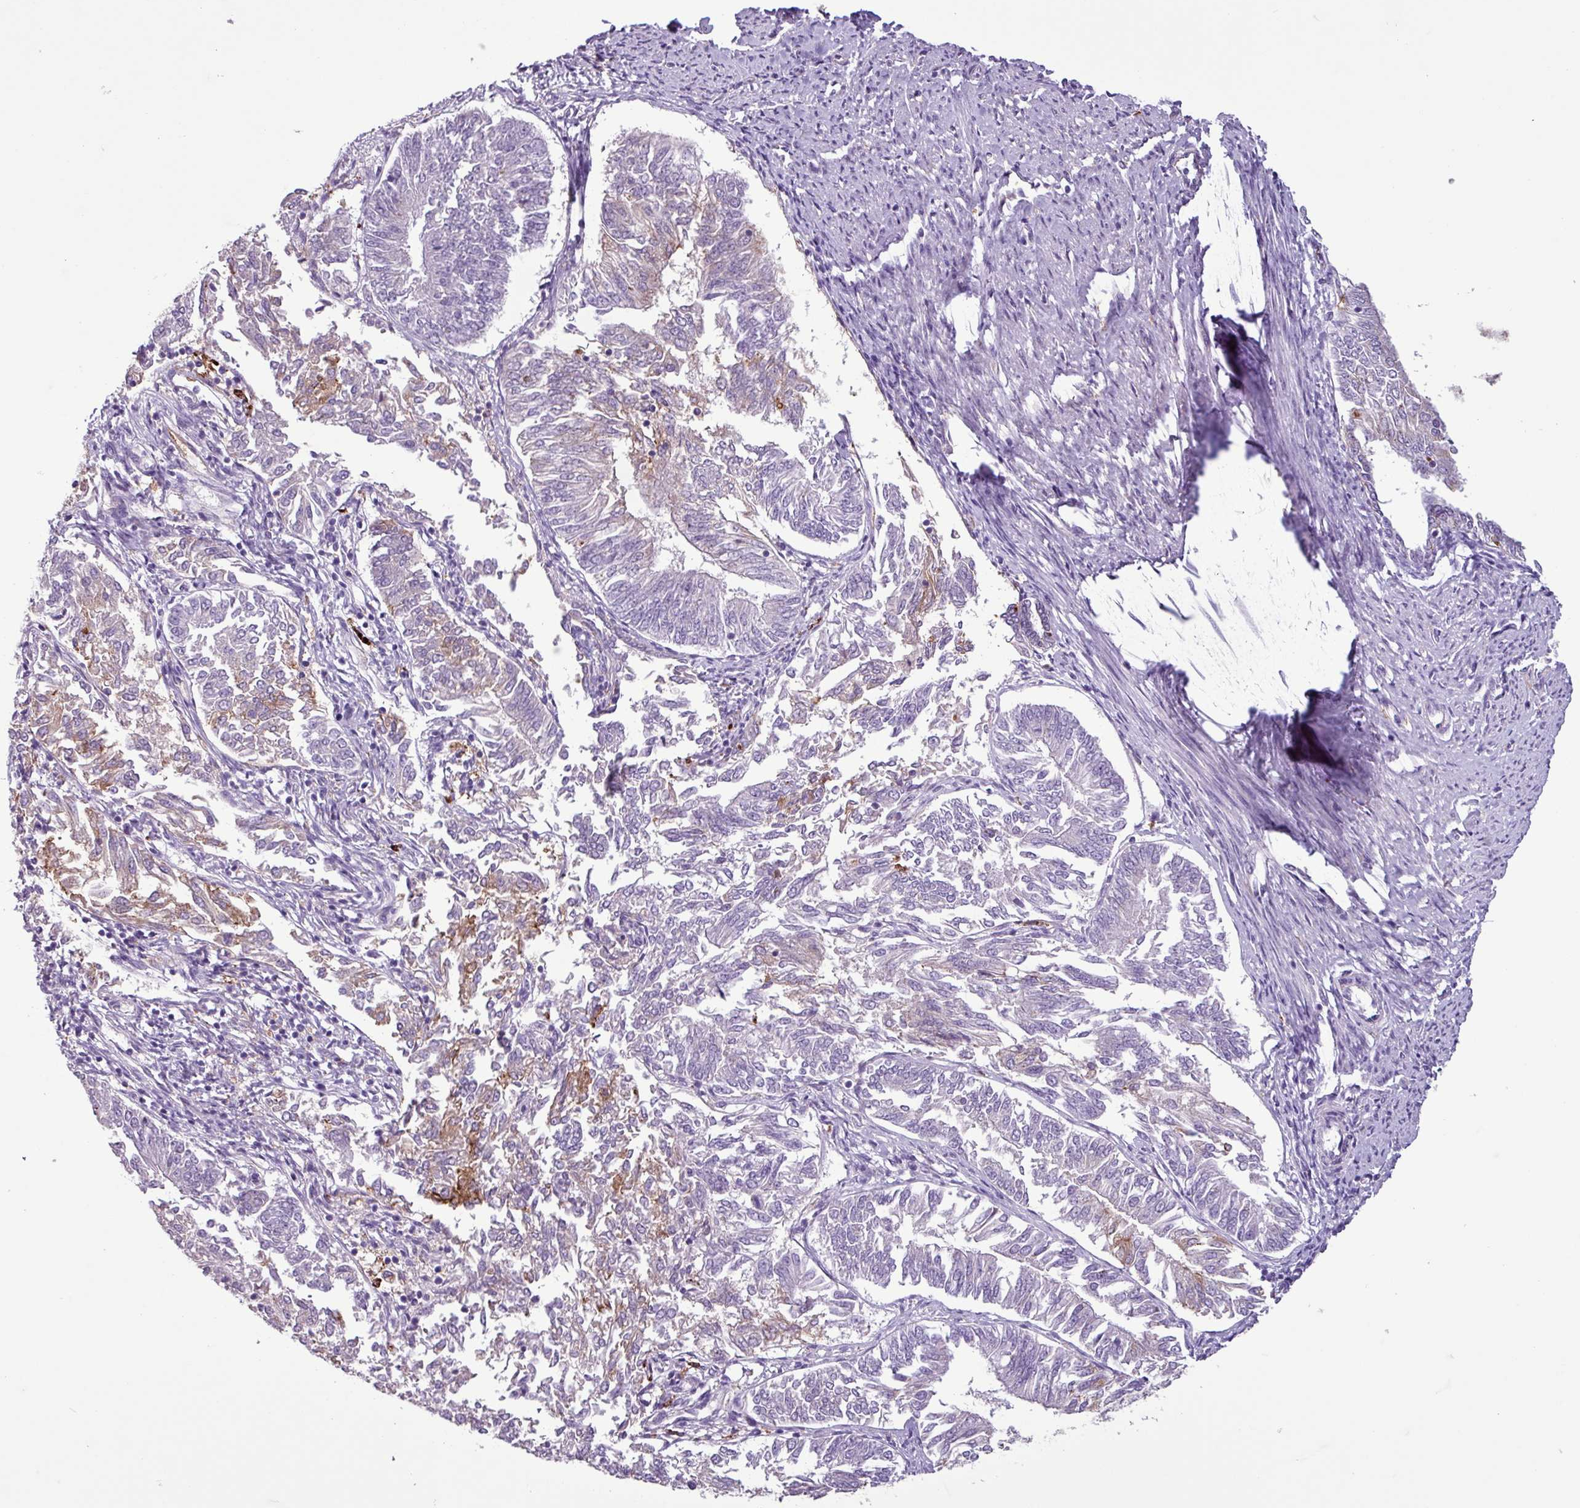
{"staining": {"intensity": "negative", "quantity": "none", "location": "none"}, "tissue": "endometrial cancer", "cell_type": "Tumor cells", "image_type": "cancer", "snomed": [{"axis": "morphology", "description": "Adenocarcinoma, NOS"}, {"axis": "topography", "description": "Endometrium"}], "caption": "Micrograph shows no significant protein positivity in tumor cells of endometrial cancer (adenocarcinoma). (DAB immunohistochemistry, high magnification).", "gene": "C9orf24", "patient": {"sex": "female", "age": 58}}